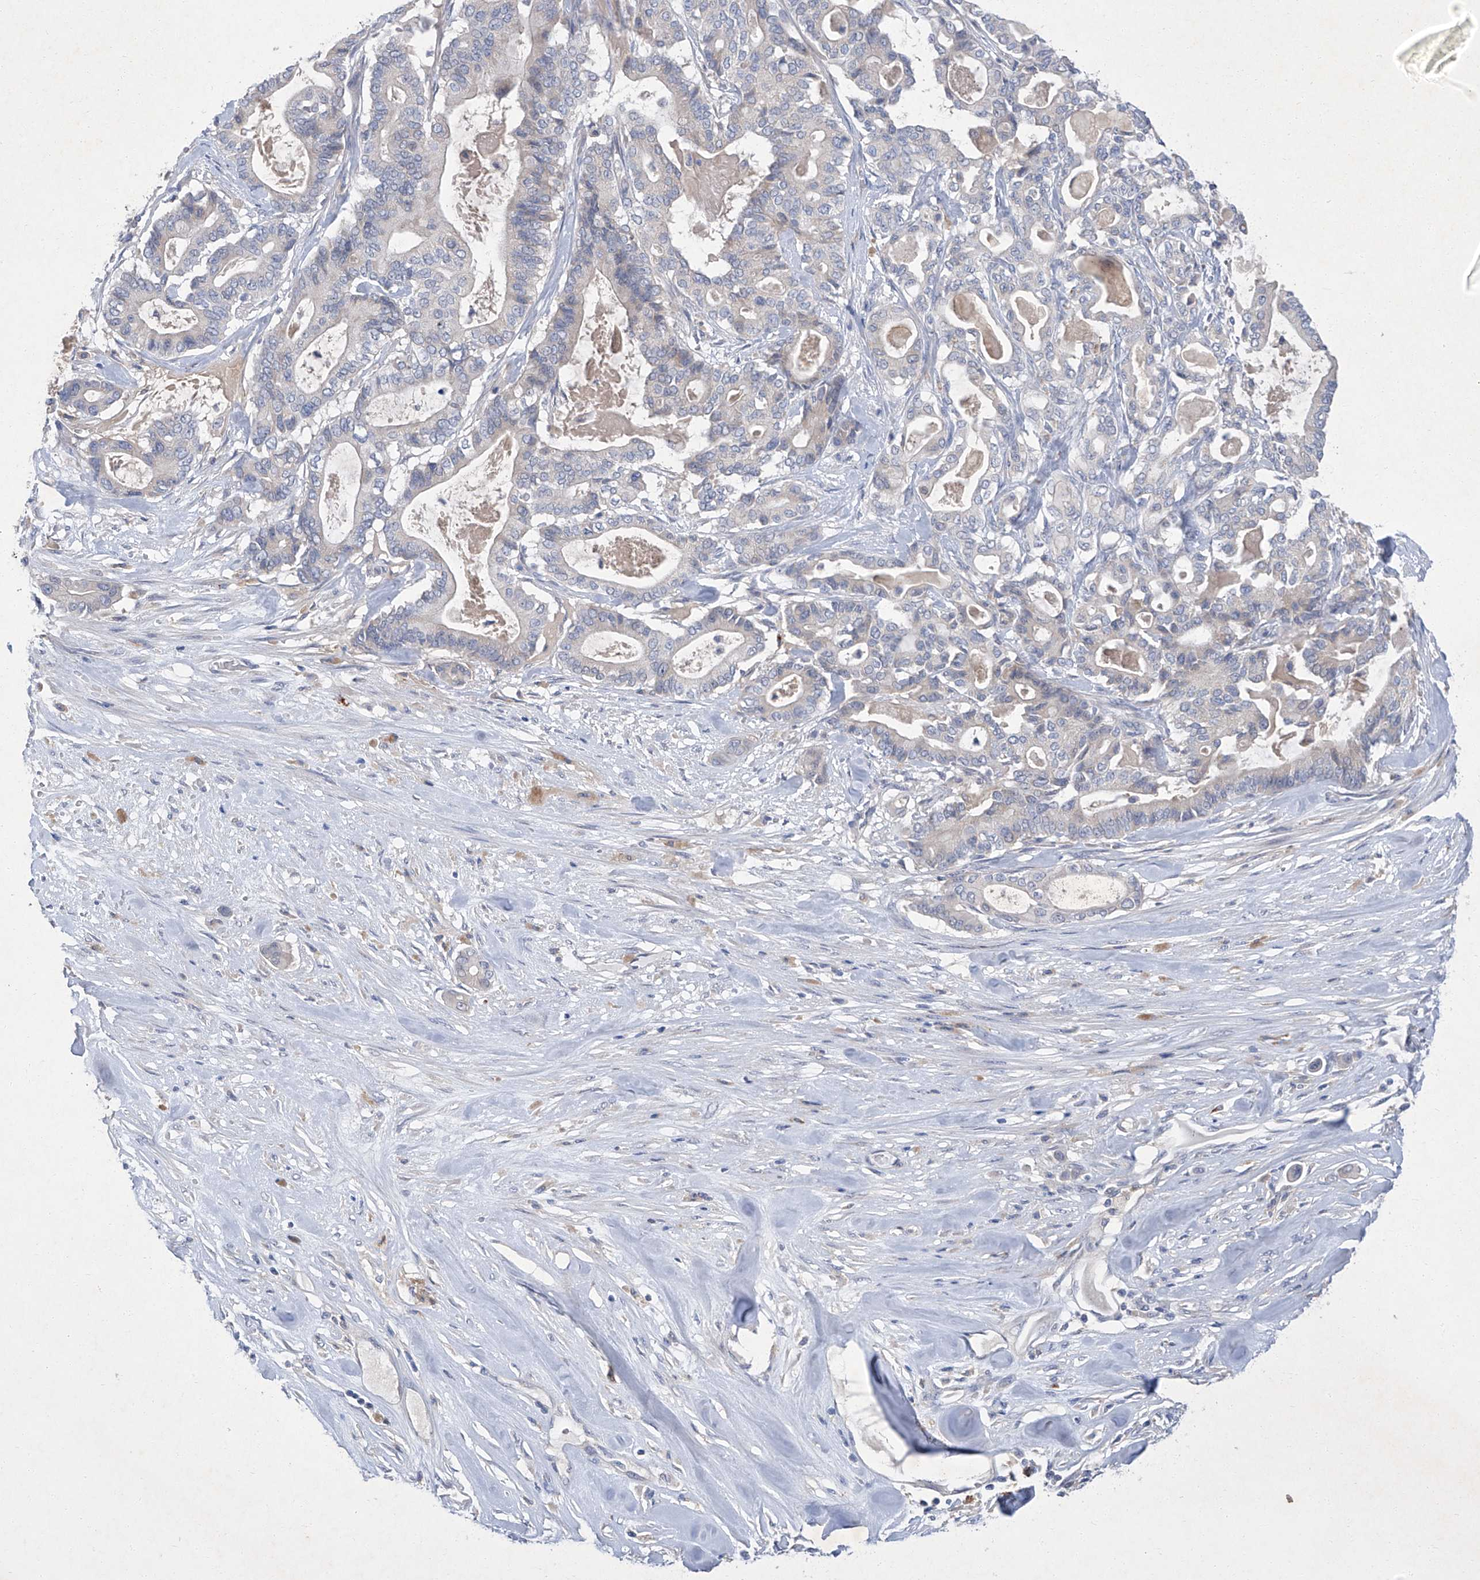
{"staining": {"intensity": "negative", "quantity": "none", "location": "none"}, "tissue": "pancreatic cancer", "cell_type": "Tumor cells", "image_type": "cancer", "snomed": [{"axis": "morphology", "description": "Adenocarcinoma, NOS"}, {"axis": "topography", "description": "Pancreas"}], "caption": "Tumor cells are negative for brown protein staining in pancreatic adenocarcinoma.", "gene": "SBK2", "patient": {"sex": "male", "age": 63}}